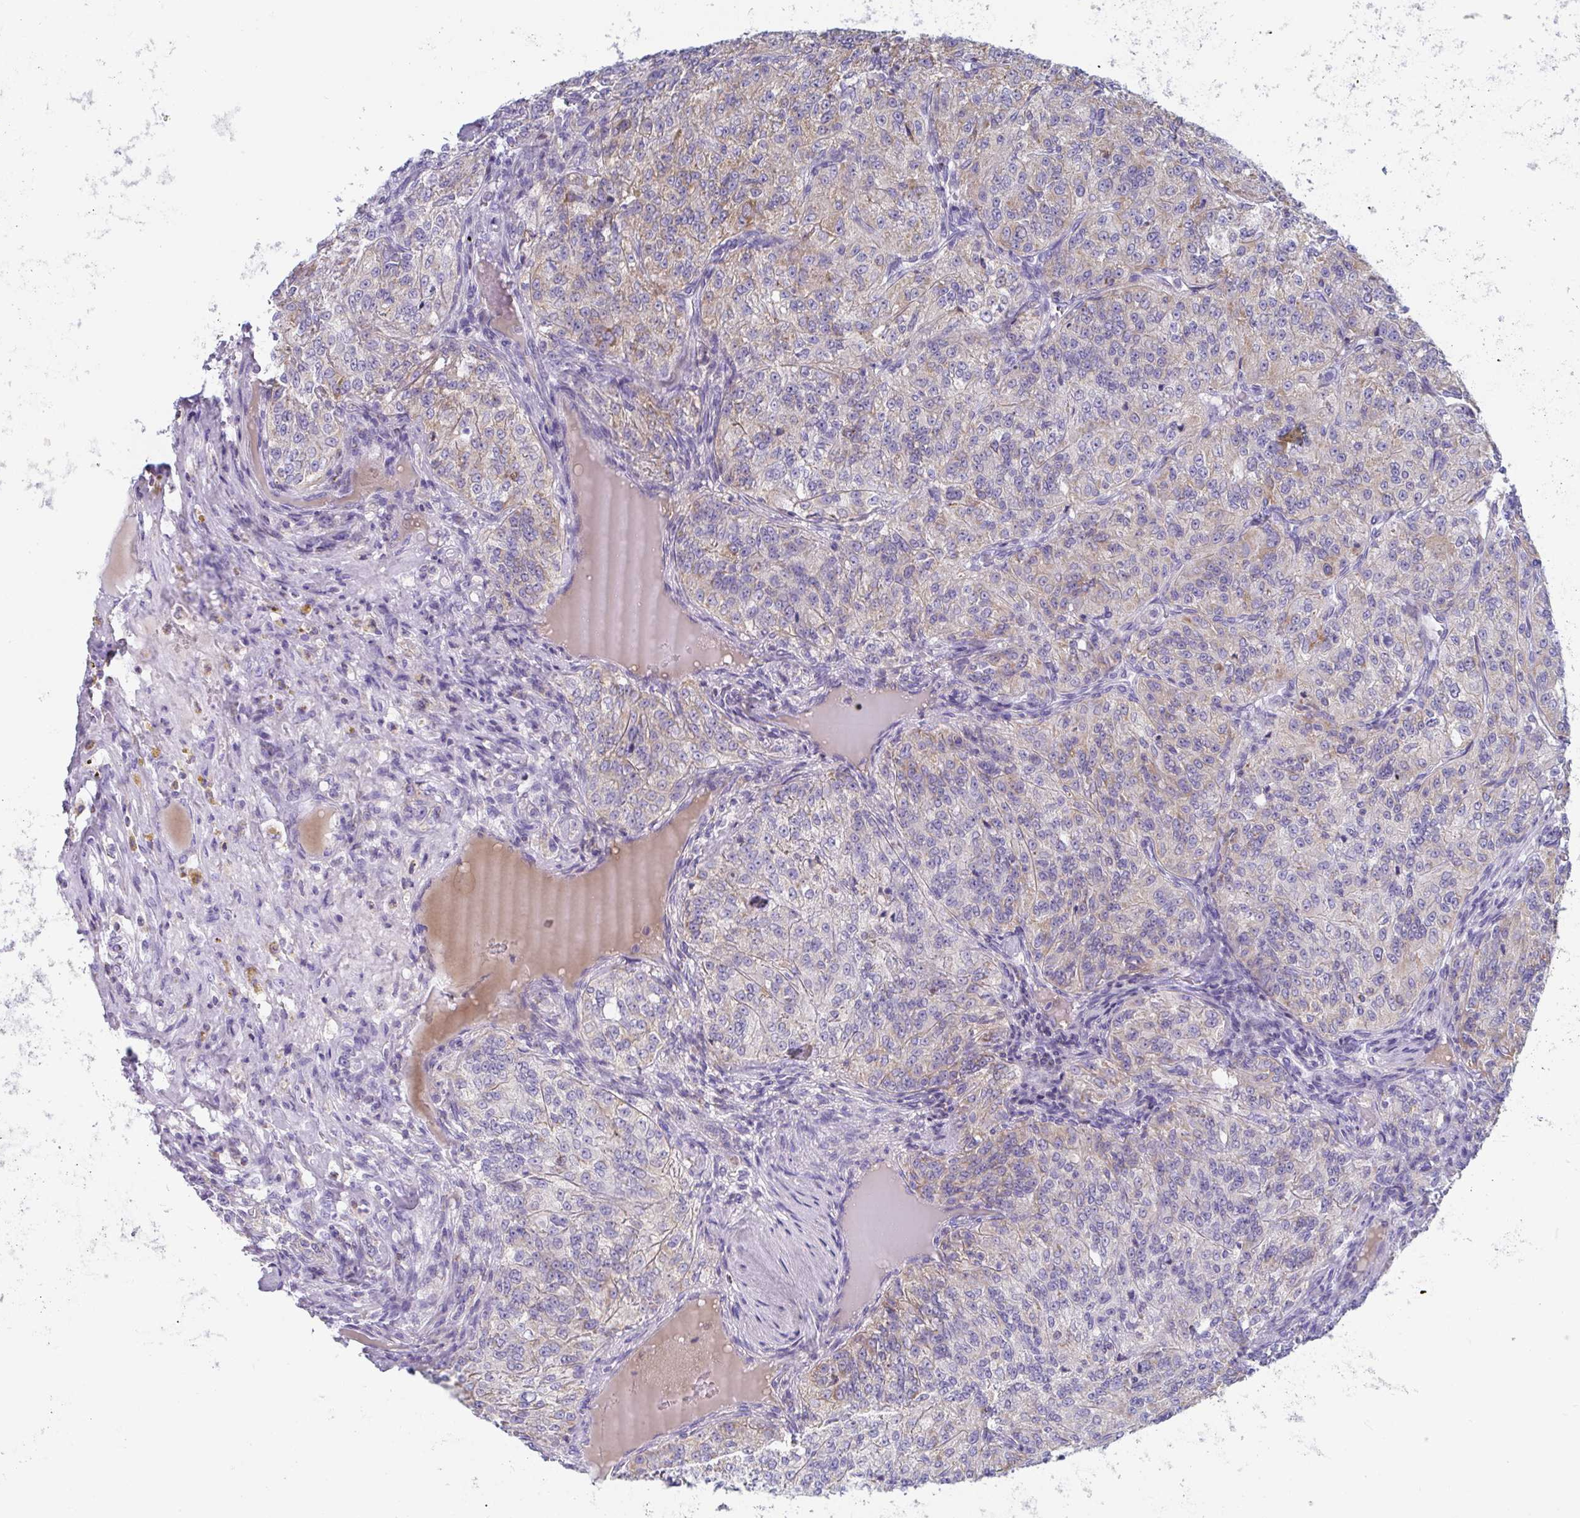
{"staining": {"intensity": "weak", "quantity": "25%-75%", "location": "cytoplasmic/membranous"}, "tissue": "renal cancer", "cell_type": "Tumor cells", "image_type": "cancer", "snomed": [{"axis": "morphology", "description": "Adenocarcinoma, NOS"}, {"axis": "topography", "description": "Kidney"}], "caption": "Tumor cells exhibit weak cytoplasmic/membranous positivity in about 25%-75% of cells in renal adenocarcinoma.", "gene": "MGAM2", "patient": {"sex": "female", "age": 63}}